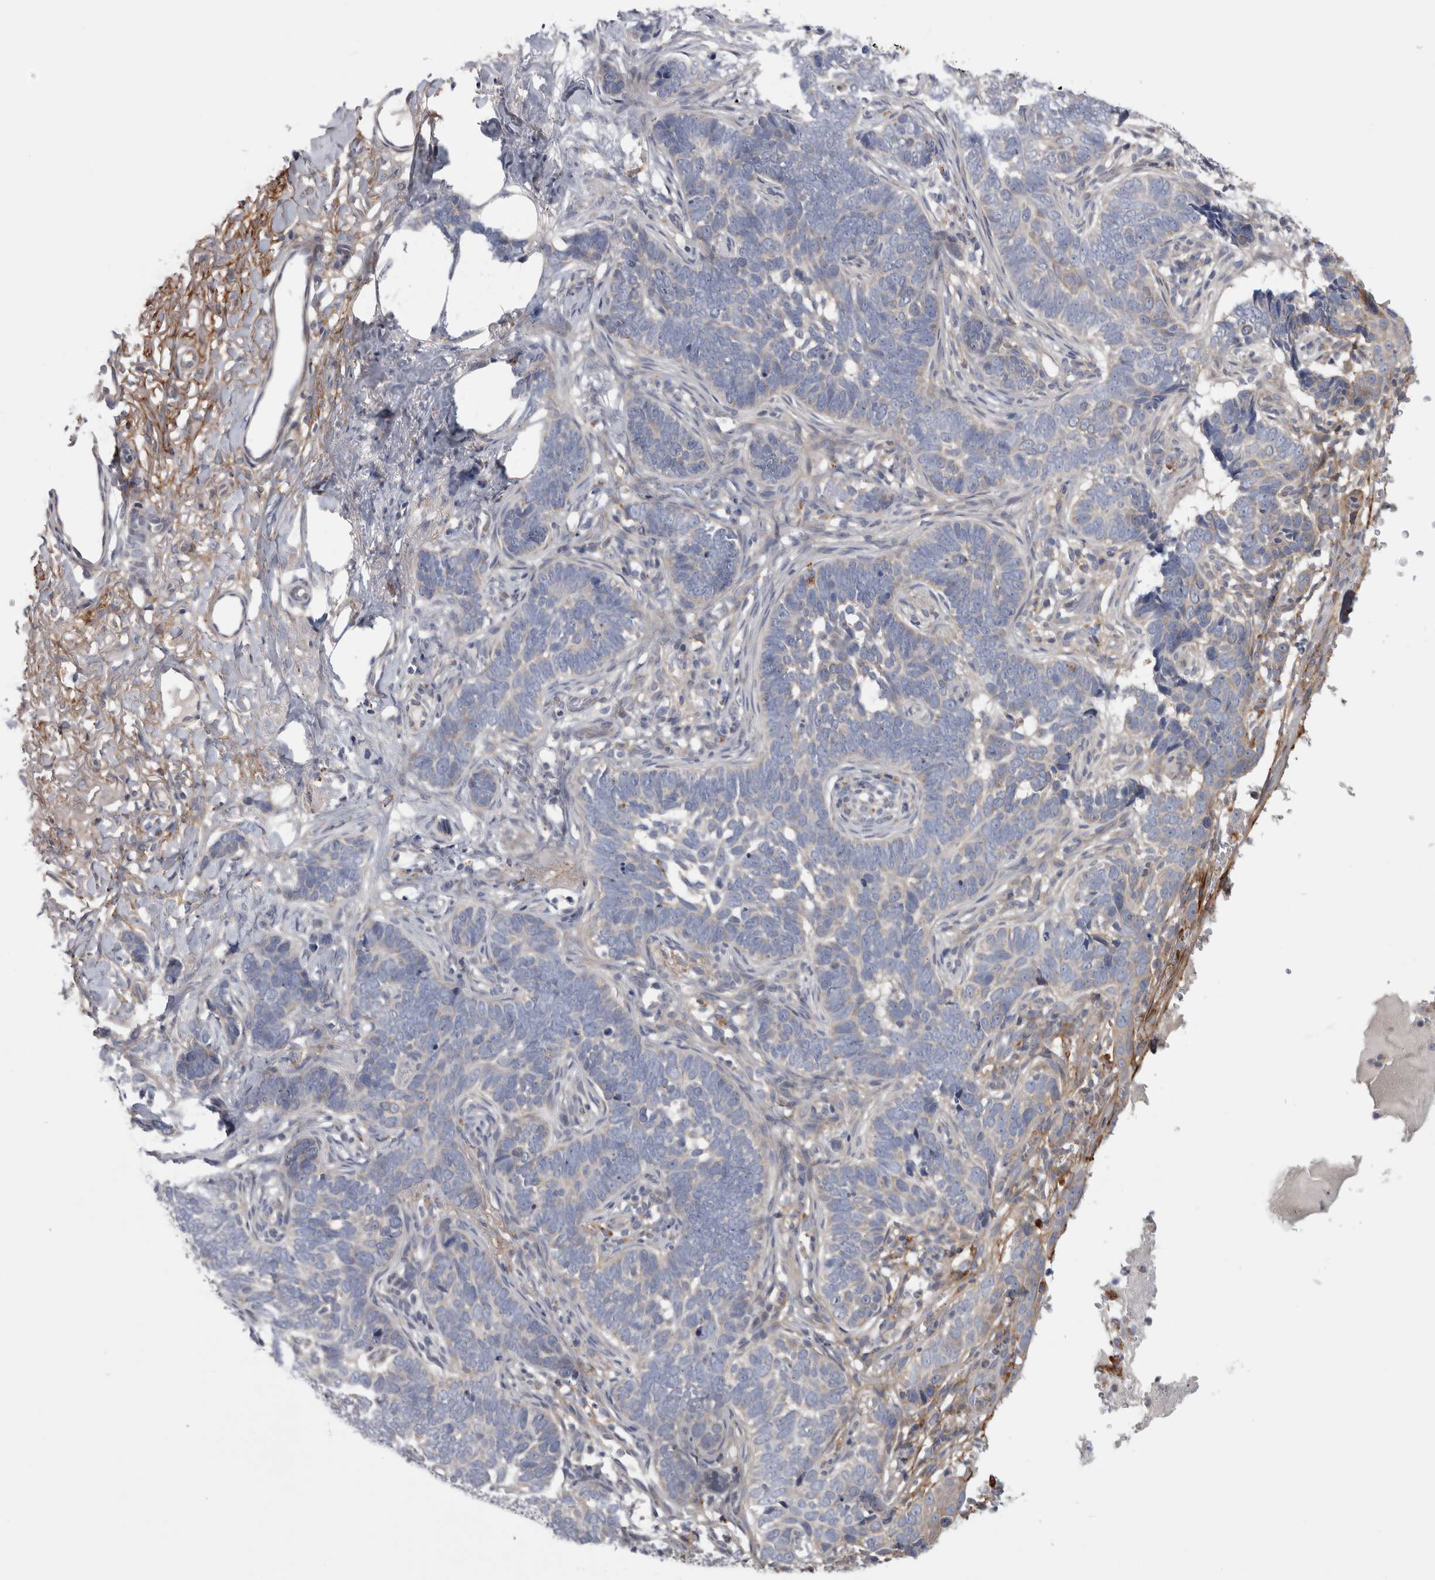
{"staining": {"intensity": "negative", "quantity": "none", "location": "none"}, "tissue": "skin cancer", "cell_type": "Tumor cells", "image_type": "cancer", "snomed": [{"axis": "morphology", "description": "Normal tissue, NOS"}, {"axis": "morphology", "description": "Basal cell carcinoma"}, {"axis": "topography", "description": "Skin"}], "caption": "A histopathology image of human basal cell carcinoma (skin) is negative for staining in tumor cells.", "gene": "ATXN2", "patient": {"sex": "male", "age": 77}}